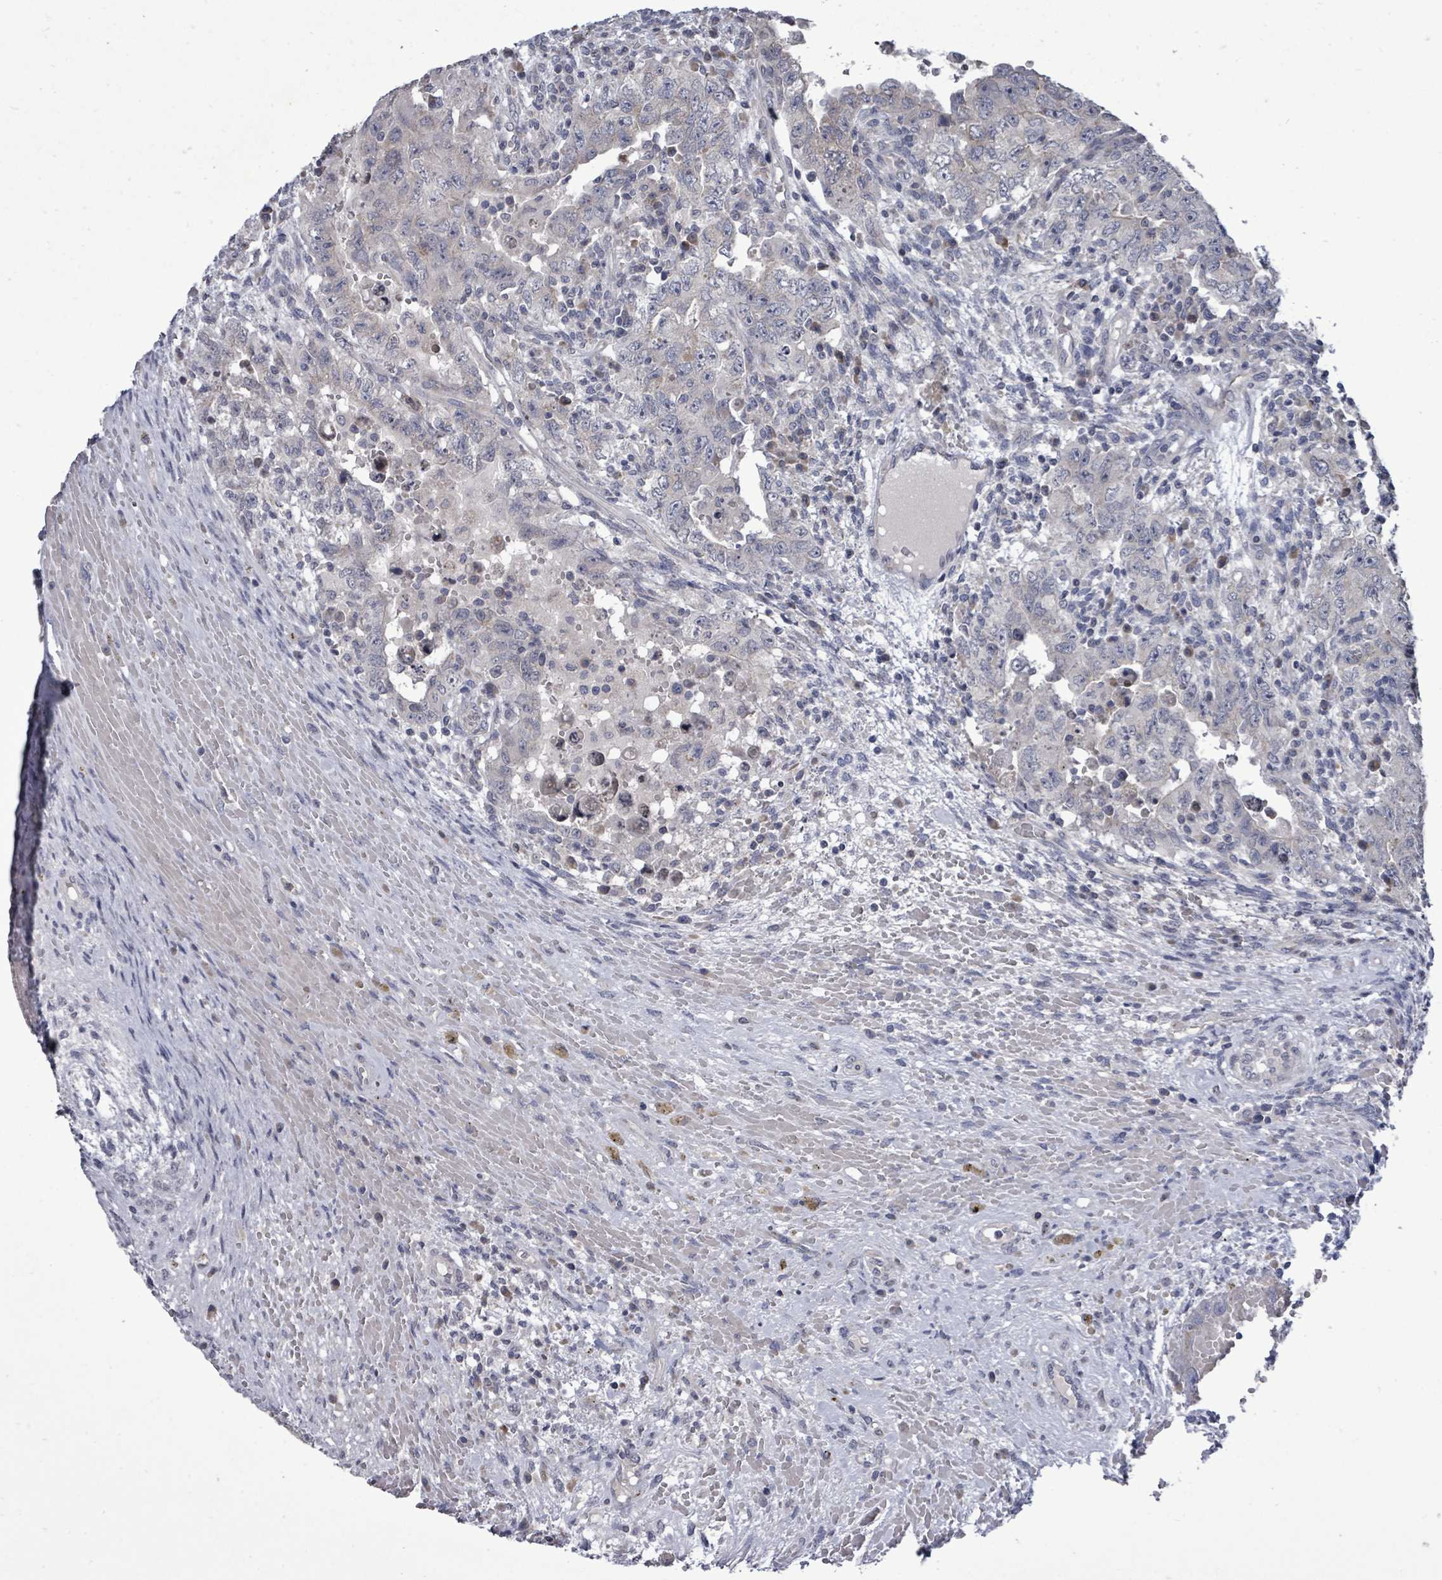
{"staining": {"intensity": "negative", "quantity": "none", "location": "none"}, "tissue": "testis cancer", "cell_type": "Tumor cells", "image_type": "cancer", "snomed": [{"axis": "morphology", "description": "Carcinoma, Embryonal, NOS"}, {"axis": "topography", "description": "Testis"}], "caption": "Immunohistochemistry (IHC) photomicrograph of testis embryonal carcinoma stained for a protein (brown), which exhibits no staining in tumor cells.", "gene": "POMGNT2", "patient": {"sex": "male", "age": 26}}